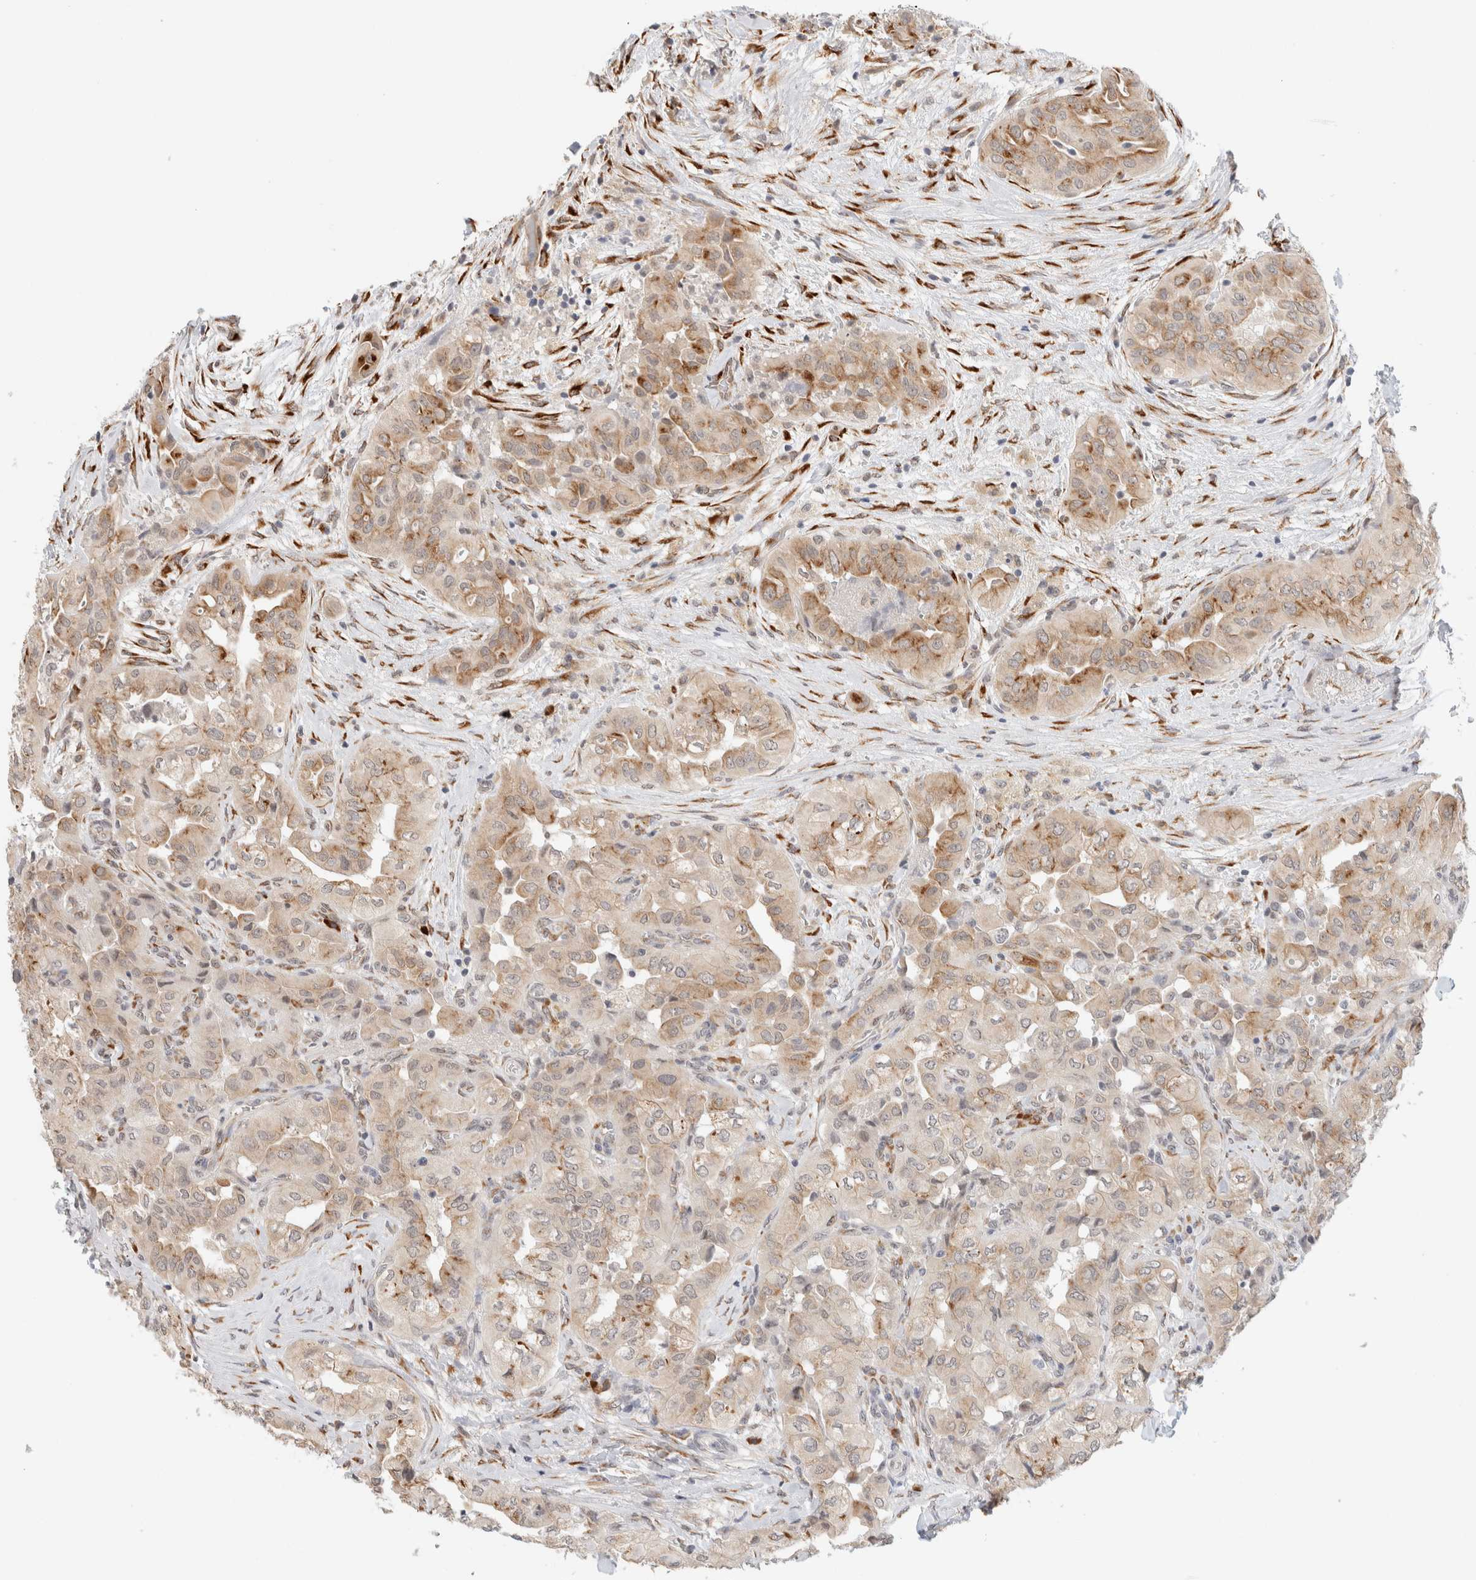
{"staining": {"intensity": "moderate", "quantity": "25%-75%", "location": "cytoplasmic/membranous"}, "tissue": "thyroid cancer", "cell_type": "Tumor cells", "image_type": "cancer", "snomed": [{"axis": "morphology", "description": "Papillary adenocarcinoma, NOS"}, {"axis": "topography", "description": "Thyroid gland"}], "caption": "About 25%-75% of tumor cells in papillary adenocarcinoma (thyroid) demonstrate moderate cytoplasmic/membranous protein positivity as visualized by brown immunohistochemical staining.", "gene": "HDLBP", "patient": {"sex": "female", "age": 59}}